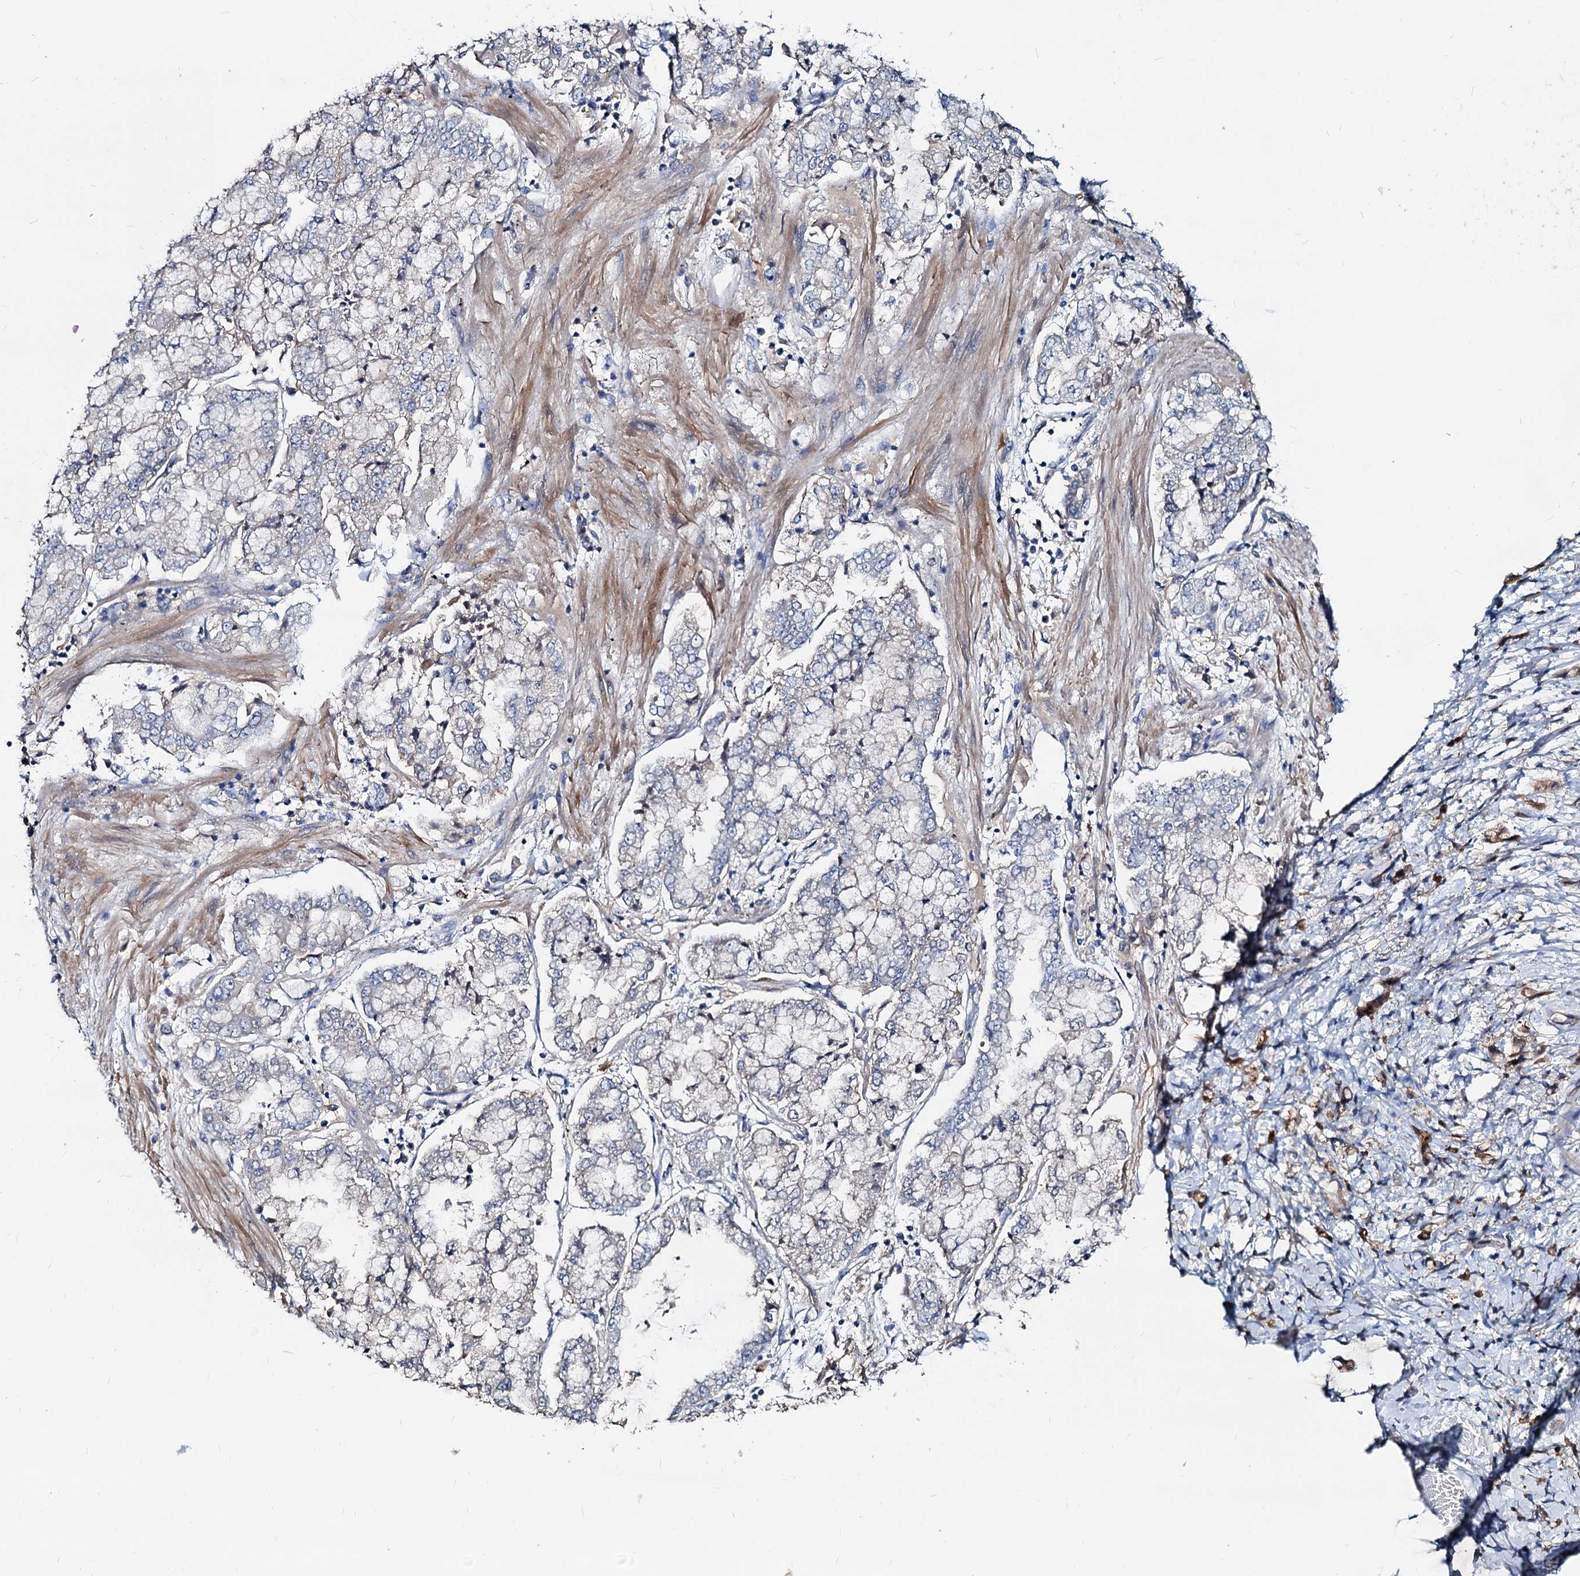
{"staining": {"intensity": "negative", "quantity": "none", "location": "none"}, "tissue": "stomach cancer", "cell_type": "Tumor cells", "image_type": "cancer", "snomed": [{"axis": "morphology", "description": "Adenocarcinoma, NOS"}, {"axis": "topography", "description": "Stomach"}], "caption": "Tumor cells are negative for protein expression in human stomach cancer (adenocarcinoma).", "gene": "ACY3", "patient": {"sex": "male", "age": 76}}